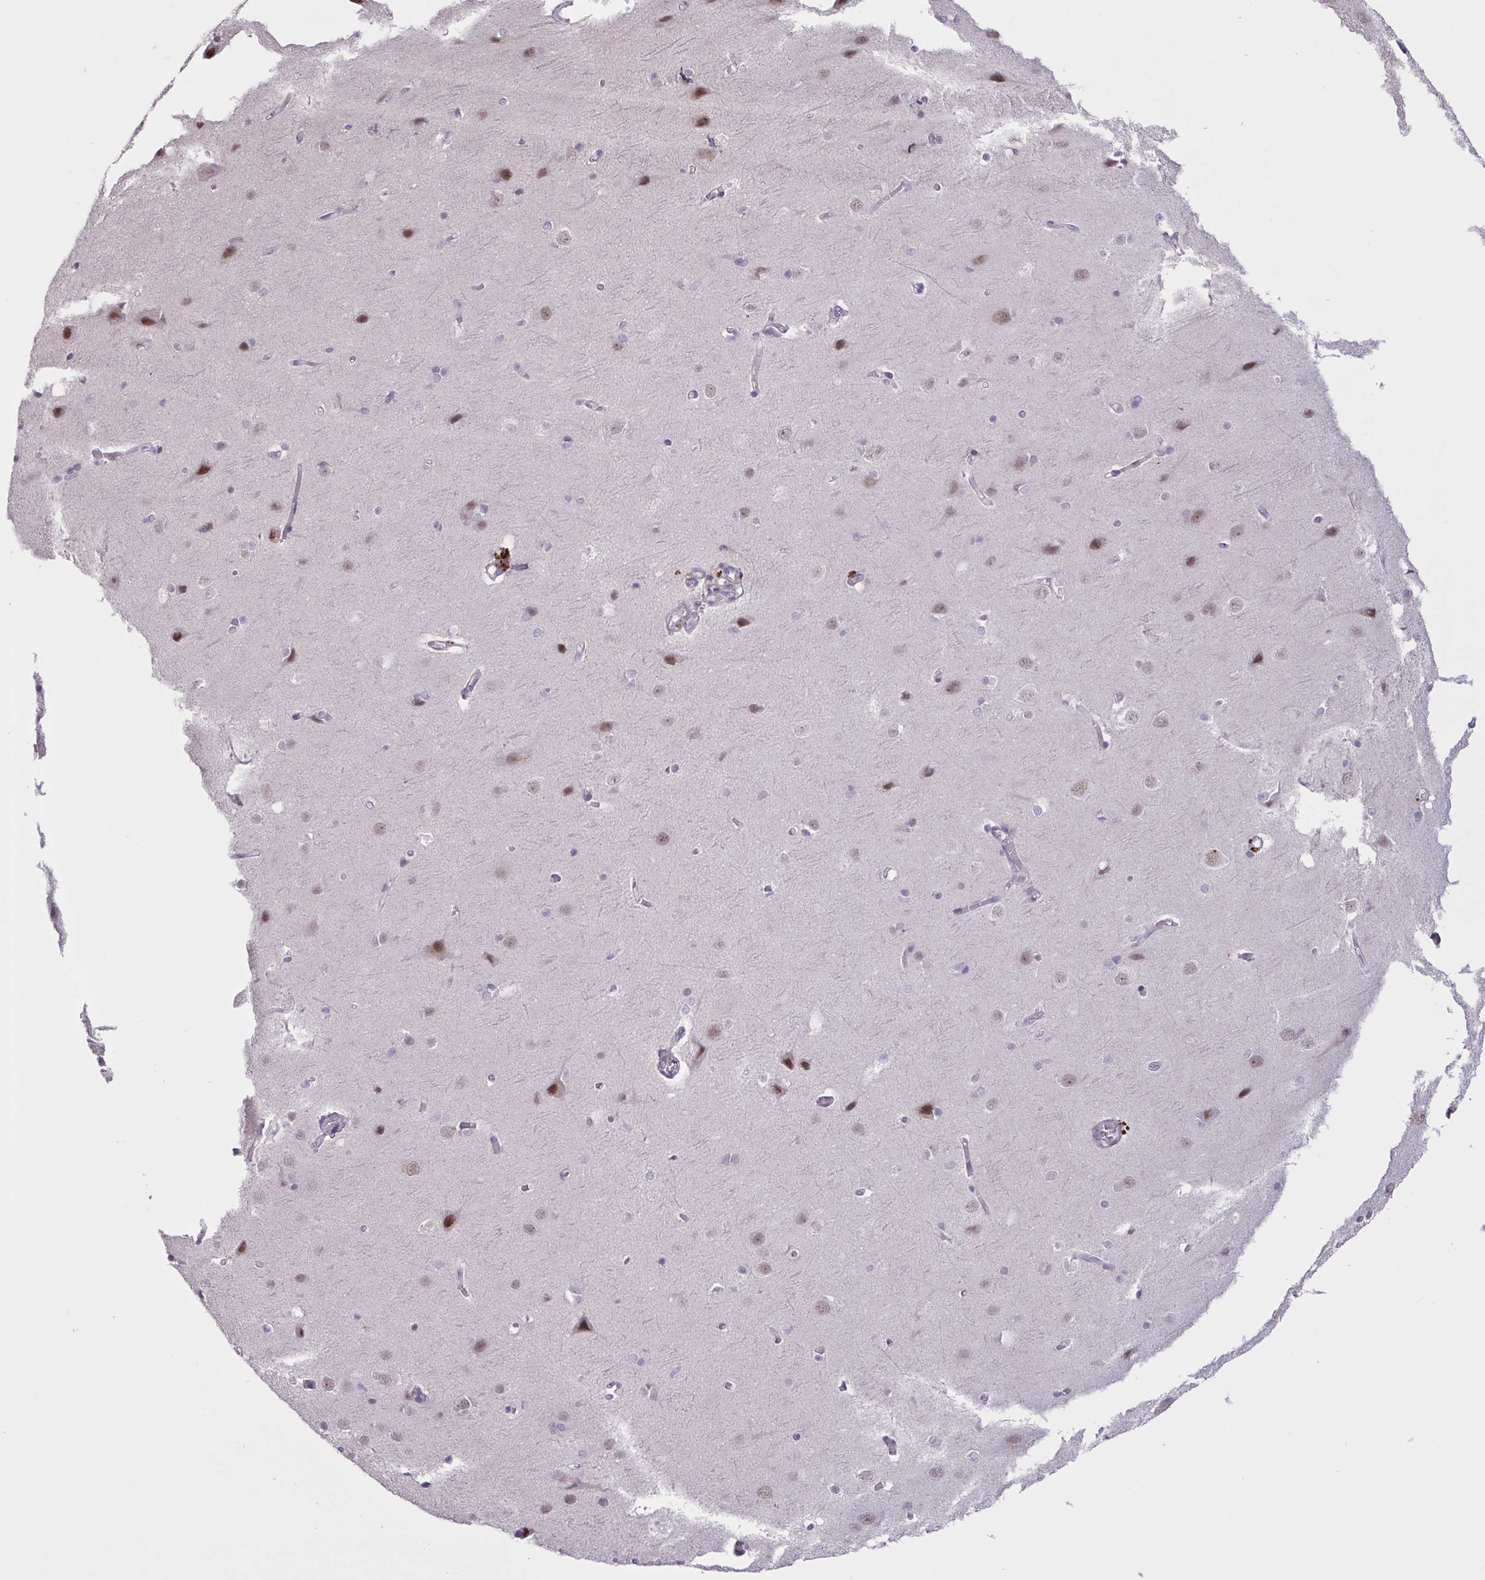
{"staining": {"intensity": "negative", "quantity": "none", "location": "none"}, "tissue": "cerebral cortex", "cell_type": "Endothelial cells", "image_type": "normal", "snomed": [{"axis": "morphology", "description": "Normal tissue, NOS"}, {"axis": "topography", "description": "Cerebral cortex"}], "caption": "IHC of normal human cerebral cortex reveals no expression in endothelial cells.", "gene": "ENSG00000281613", "patient": {"sex": "male", "age": 37}}